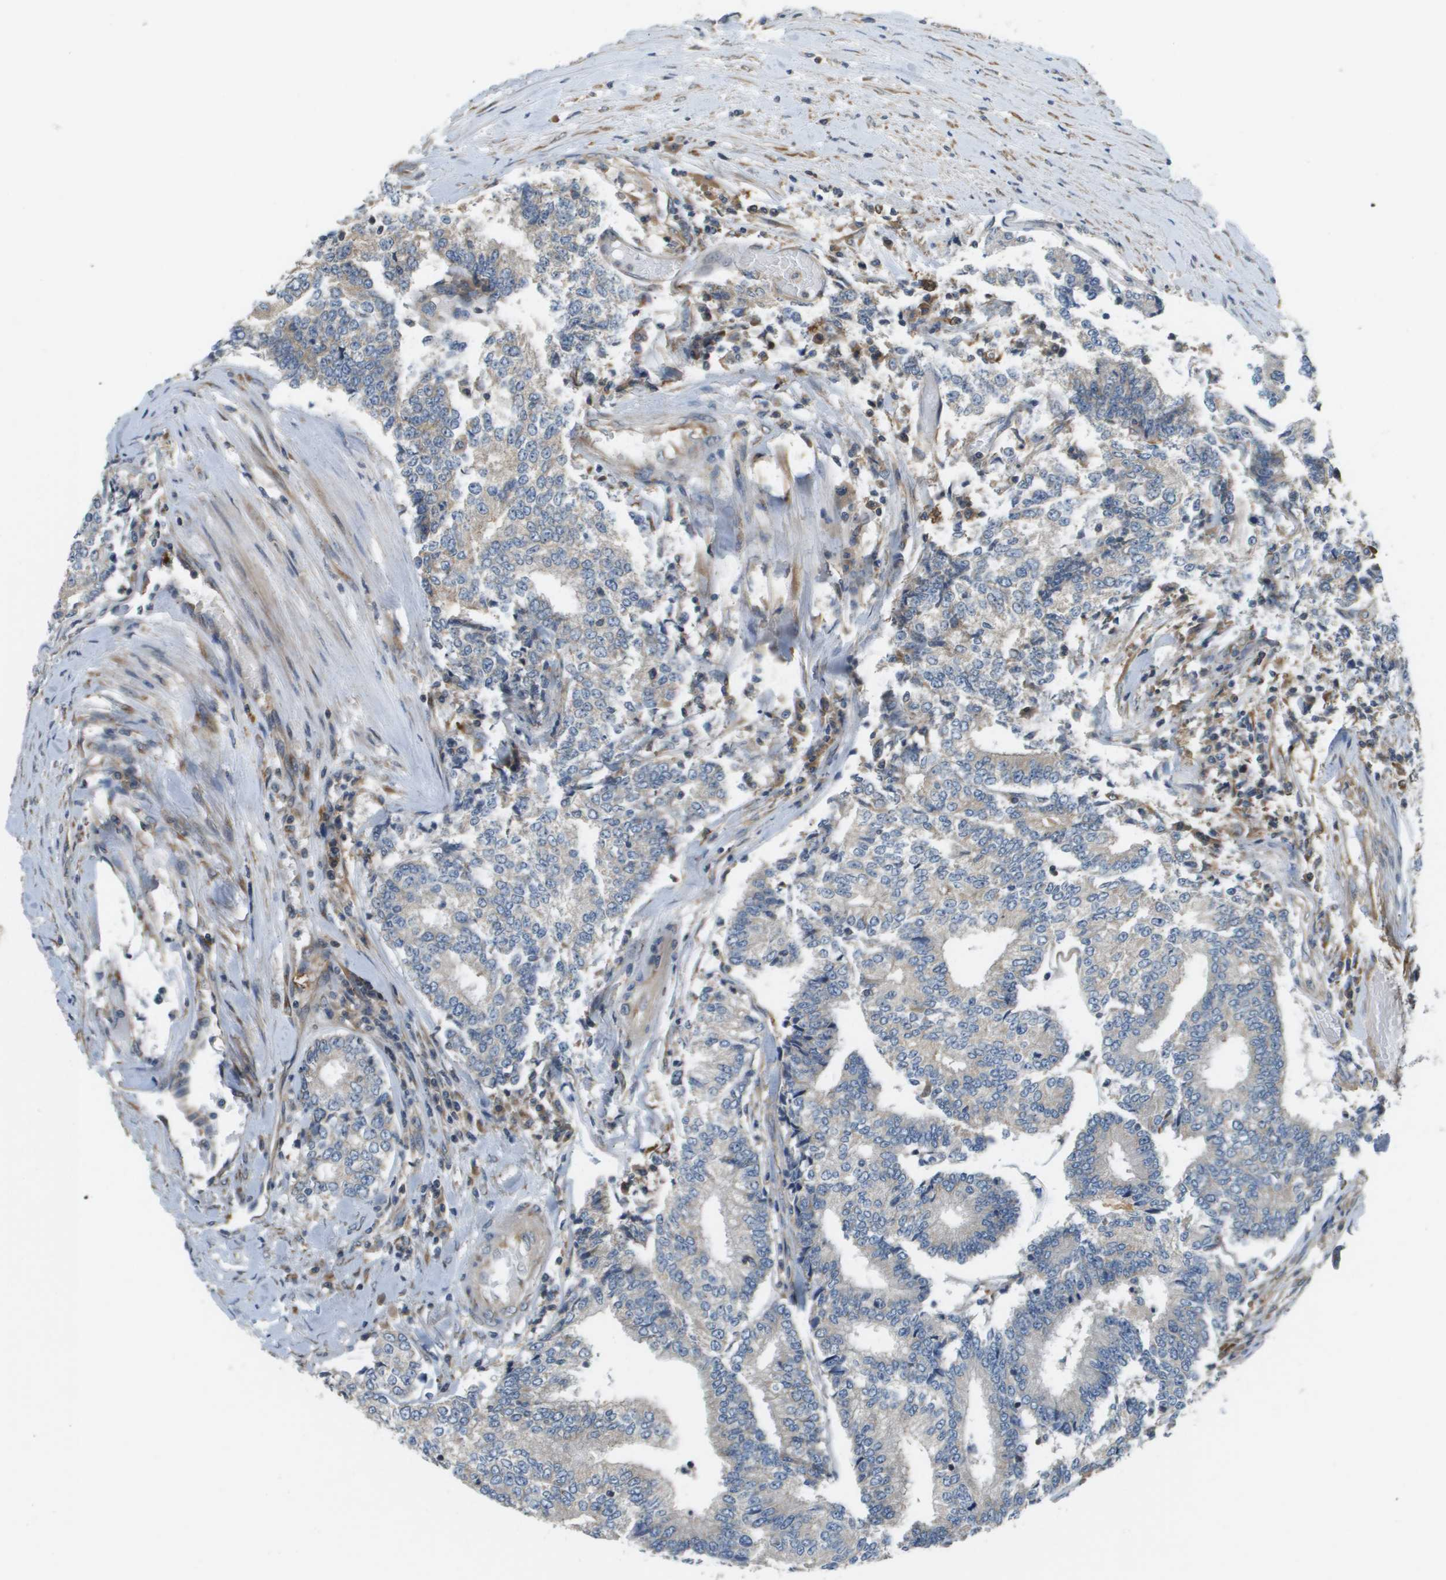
{"staining": {"intensity": "negative", "quantity": "none", "location": "none"}, "tissue": "prostate cancer", "cell_type": "Tumor cells", "image_type": "cancer", "snomed": [{"axis": "morphology", "description": "Normal tissue, NOS"}, {"axis": "morphology", "description": "Adenocarcinoma, High grade"}, {"axis": "topography", "description": "Prostate"}, {"axis": "topography", "description": "Seminal veicle"}], "caption": "Immunohistochemistry photomicrograph of high-grade adenocarcinoma (prostate) stained for a protein (brown), which shows no expression in tumor cells.", "gene": "SAMSN1", "patient": {"sex": "male", "age": 55}}